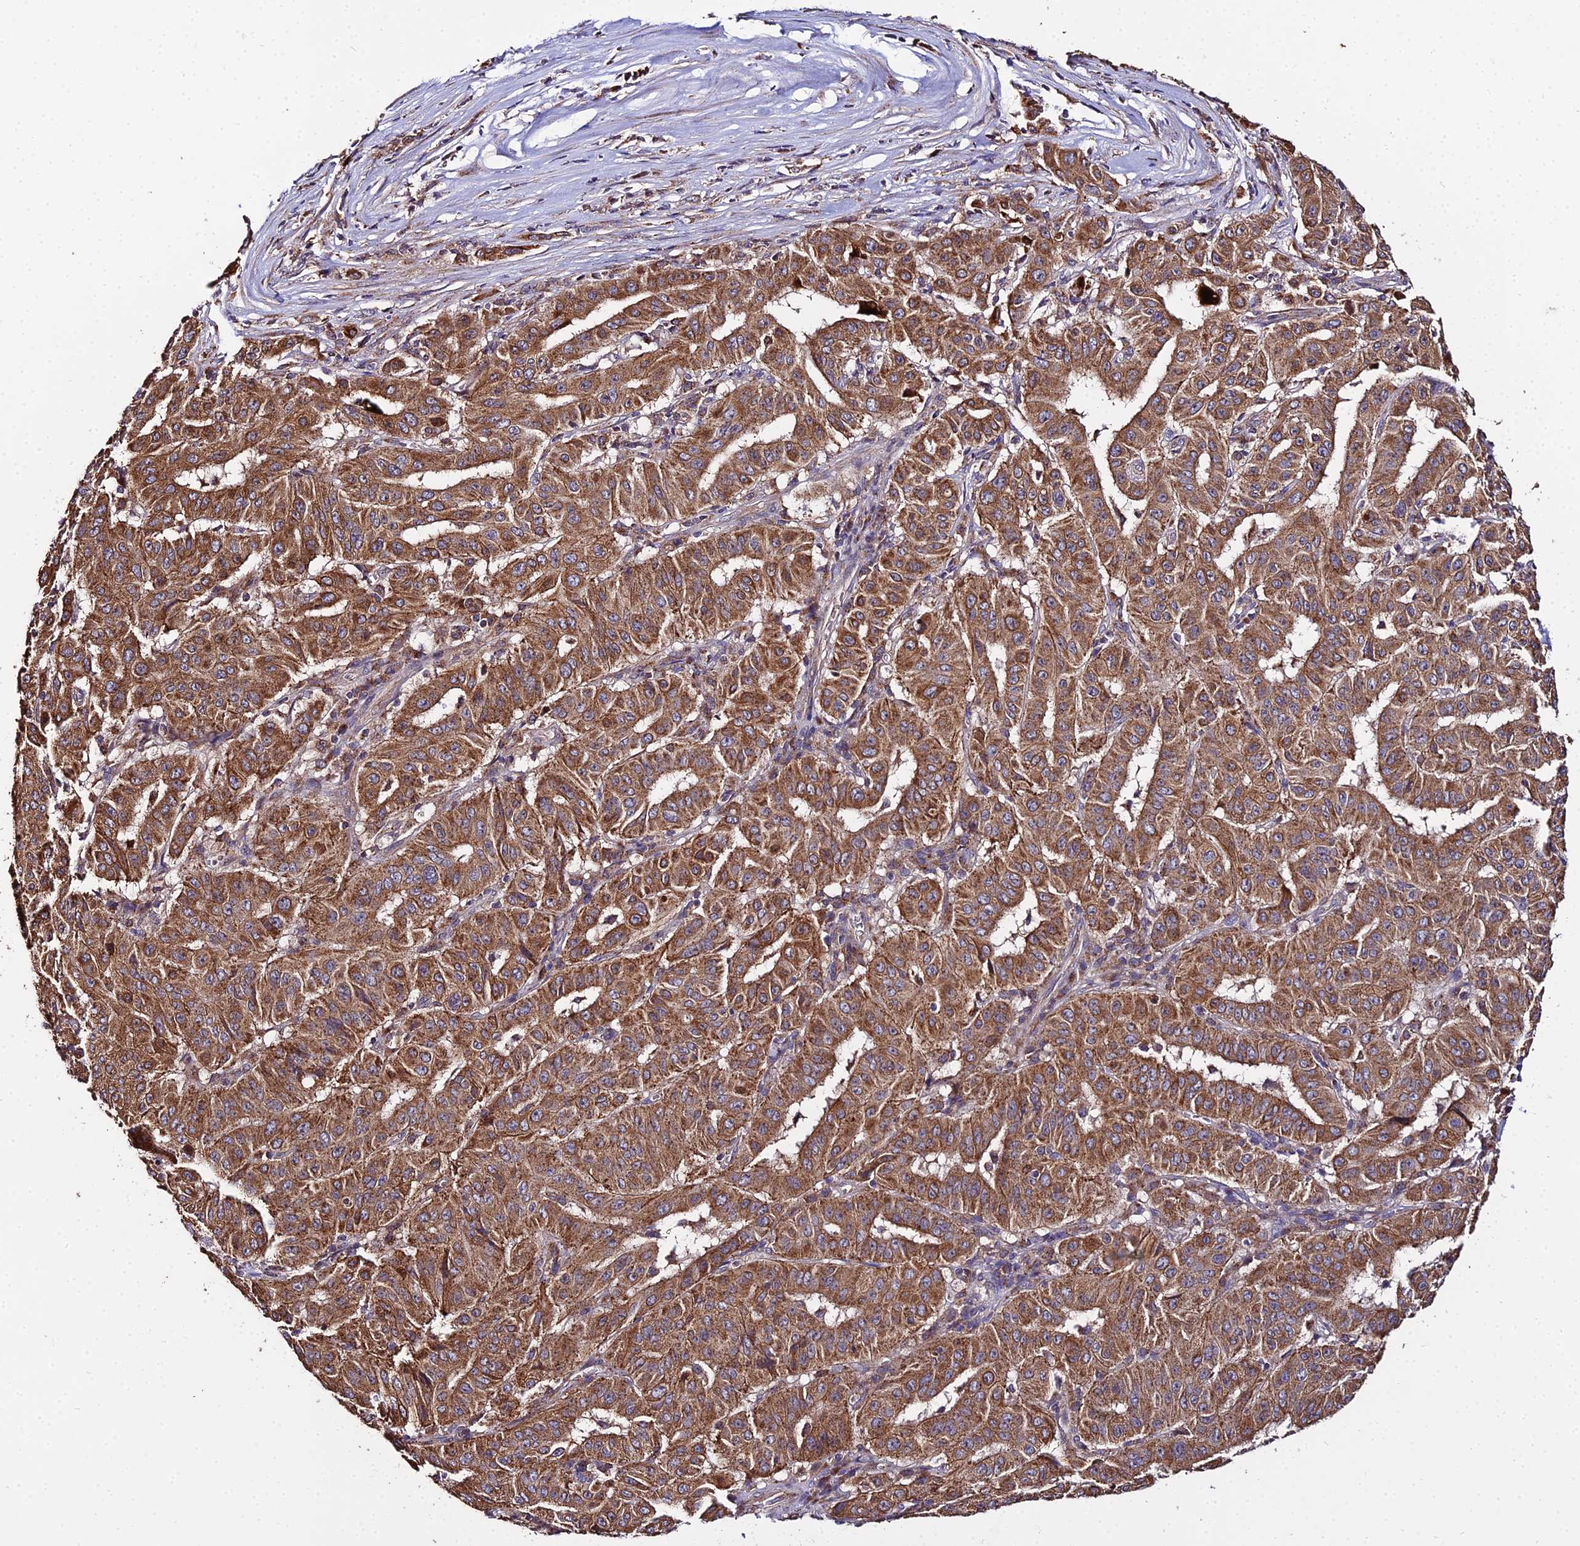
{"staining": {"intensity": "strong", "quantity": ">75%", "location": "cytoplasmic/membranous"}, "tissue": "pancreatic cancer", "cell_type": "Tumor cells", "image_type": "cancer", "snomed": [{"axis": "morphology", "description": "Adenocarcinoma, NOS"}, {"axis": "topography", "description": "Pancreas"}], "caption": "Pancreatic adenocarcinoma tissue reveals strong cytoplasmic/membranous staining in about >75% of tumor cells", "gene": "PEX19", "patient": {"sex": "male", "age": 63}}